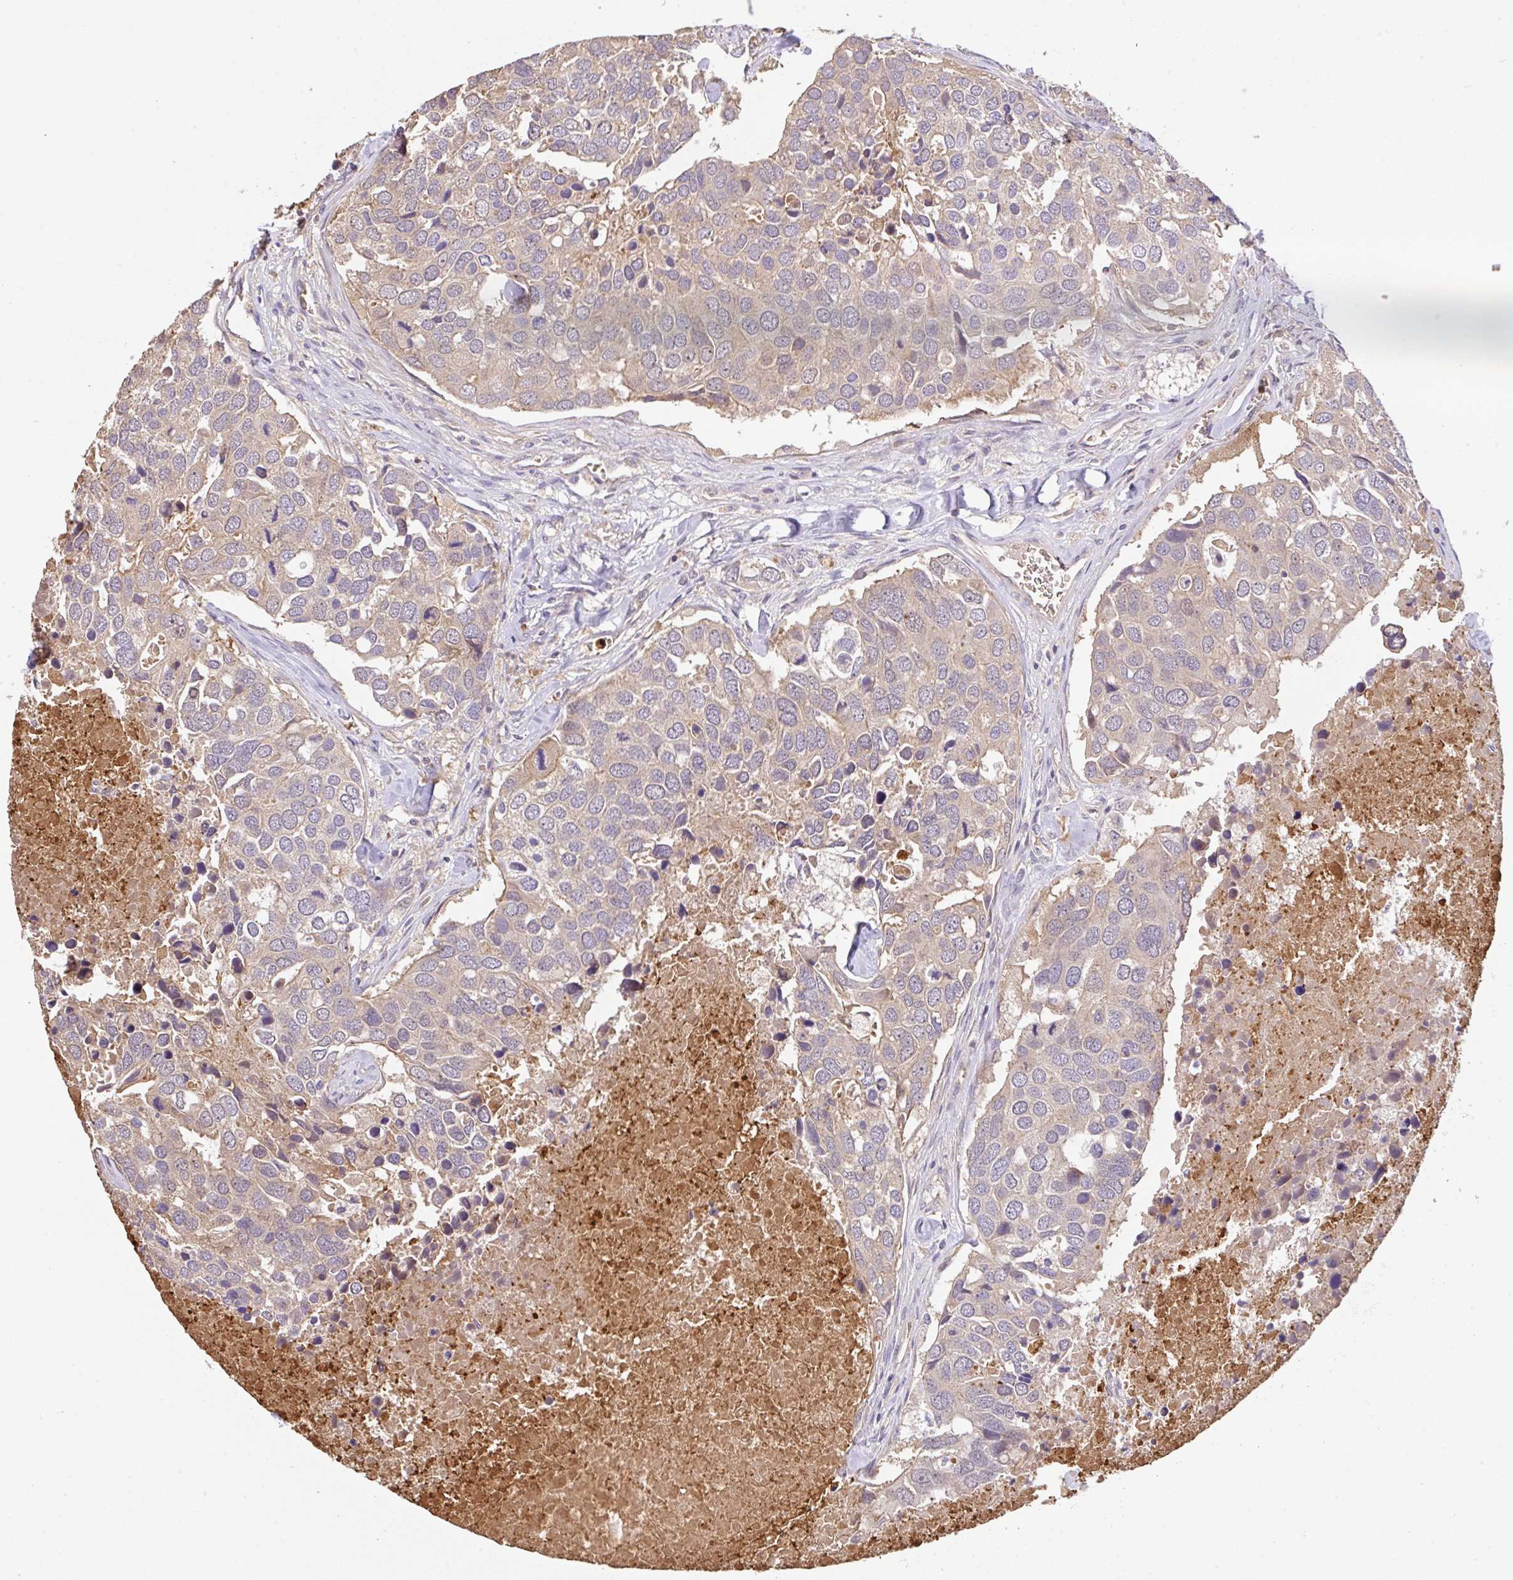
{"staining": {"intensity": "weak", "quantity": "<25%", "location": "cytoplasmic/membranous"}, "tissue": "breast cancer", "cell_type": "Tumor cells", "image_type": "cancer", "snomed": [{"axis": "morphology", "description": "Duct carcinoma"}, {"axis": "topography", "description": "Breast"}], "caption": "A high-resolution image shows IHC staining of breast cancer, which exhibits no significant expression in tumor cells.", "gene": "C1QTNF9B", "patient": {"sex": "female", "age": 83}}